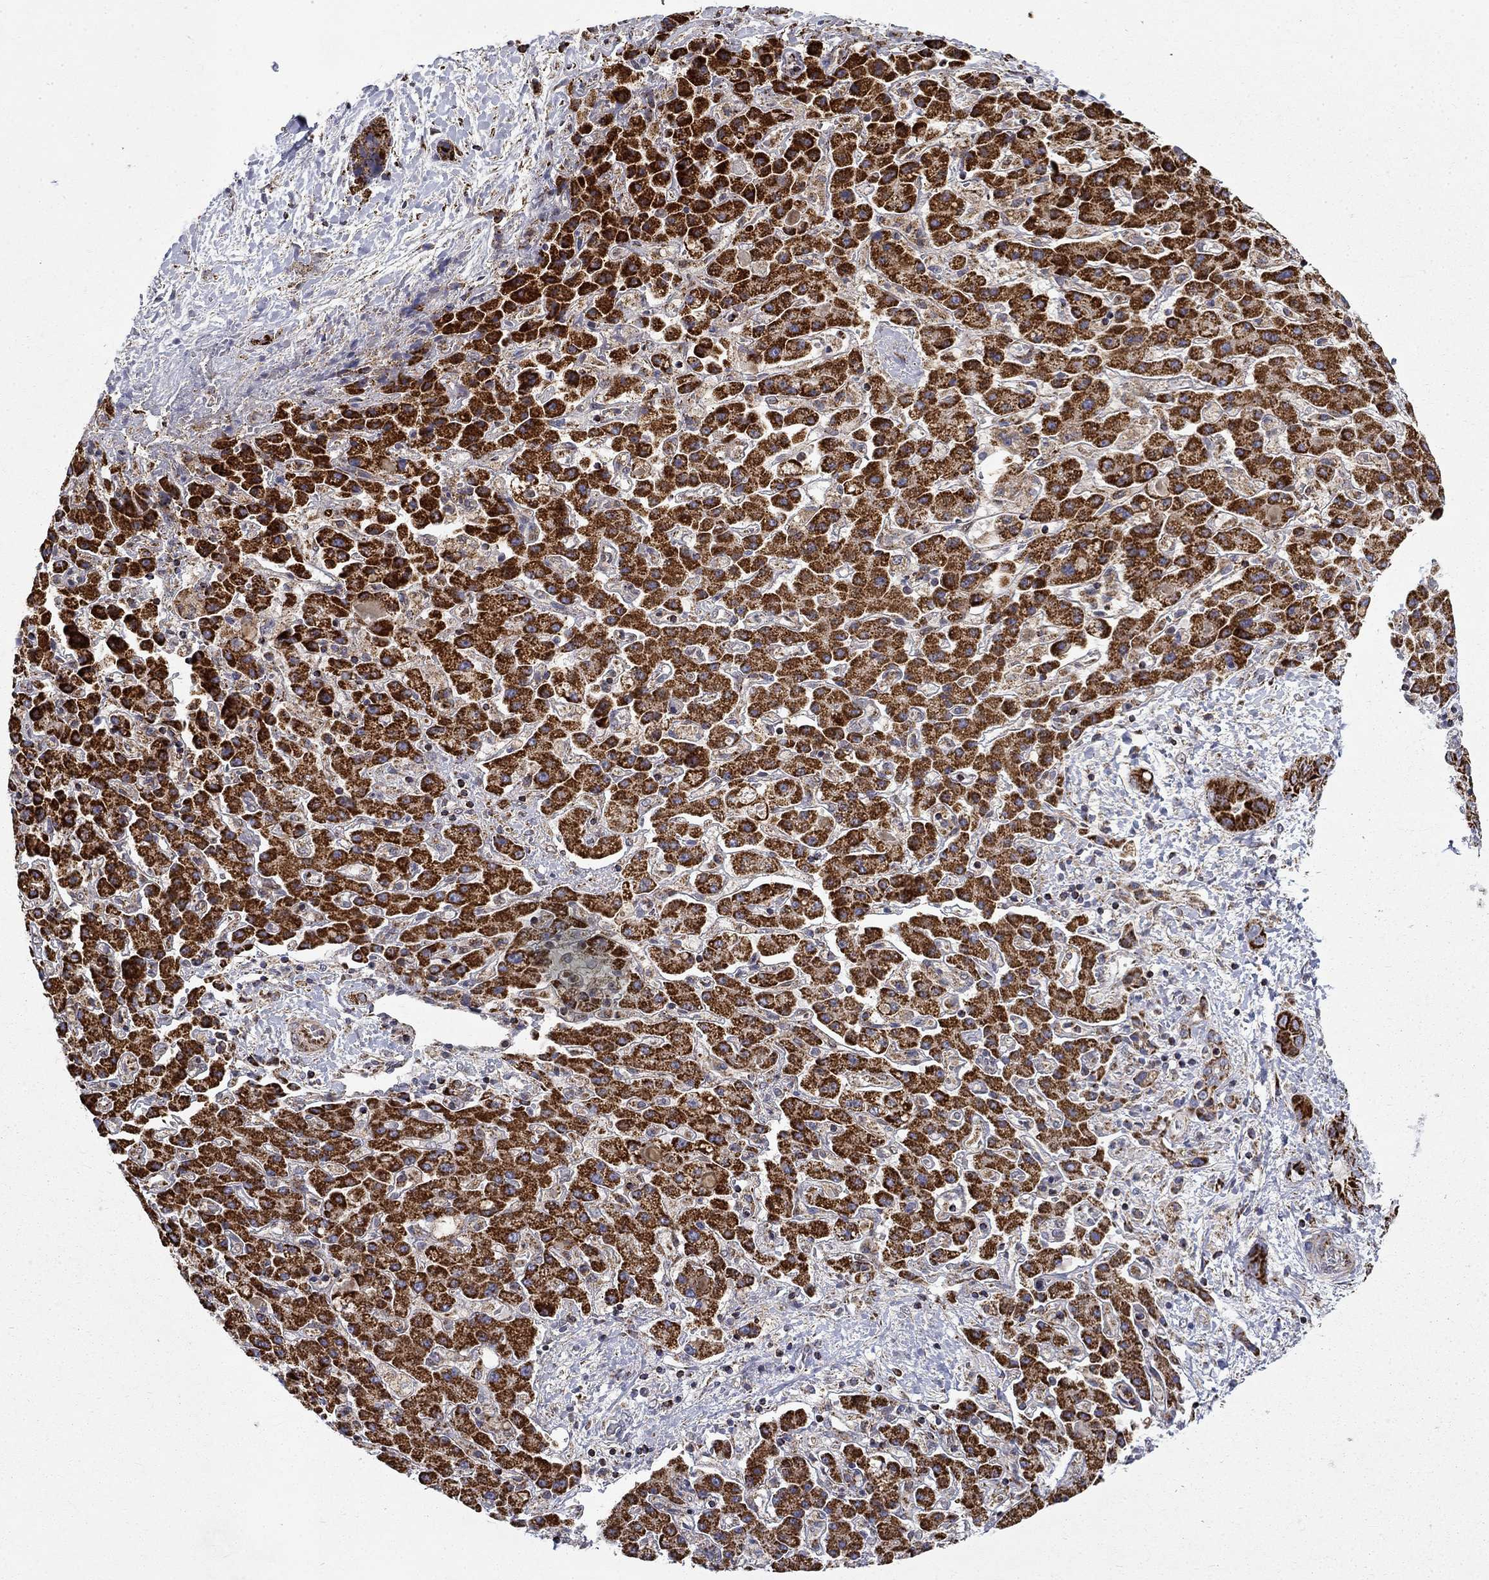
{"staining": {"intensity": "strong", "quantity": ">75%", "location": "cytoplasmic/membranous"}, "tissue": "liver cancer", "cell_type": "Tumor cells", "image_type": "cancer", "snomed": [{"axis": "morphology", "description": "Cholangiocarcinoma"}, {"axis": "topography", "description": "Liver"}], "caption": "High-power microscopy captured an immunohistochemistry (IHC) image of liver cancer (cholangiocarcinoma), revealing strong cytoplasmic/membranous staining in about >75% of tumor cells. (DAB IHC, brown staining for protein, blue staining for nuclei).", "gene": "PCBP3", "patient": {"sex": "female", "age": 52}}